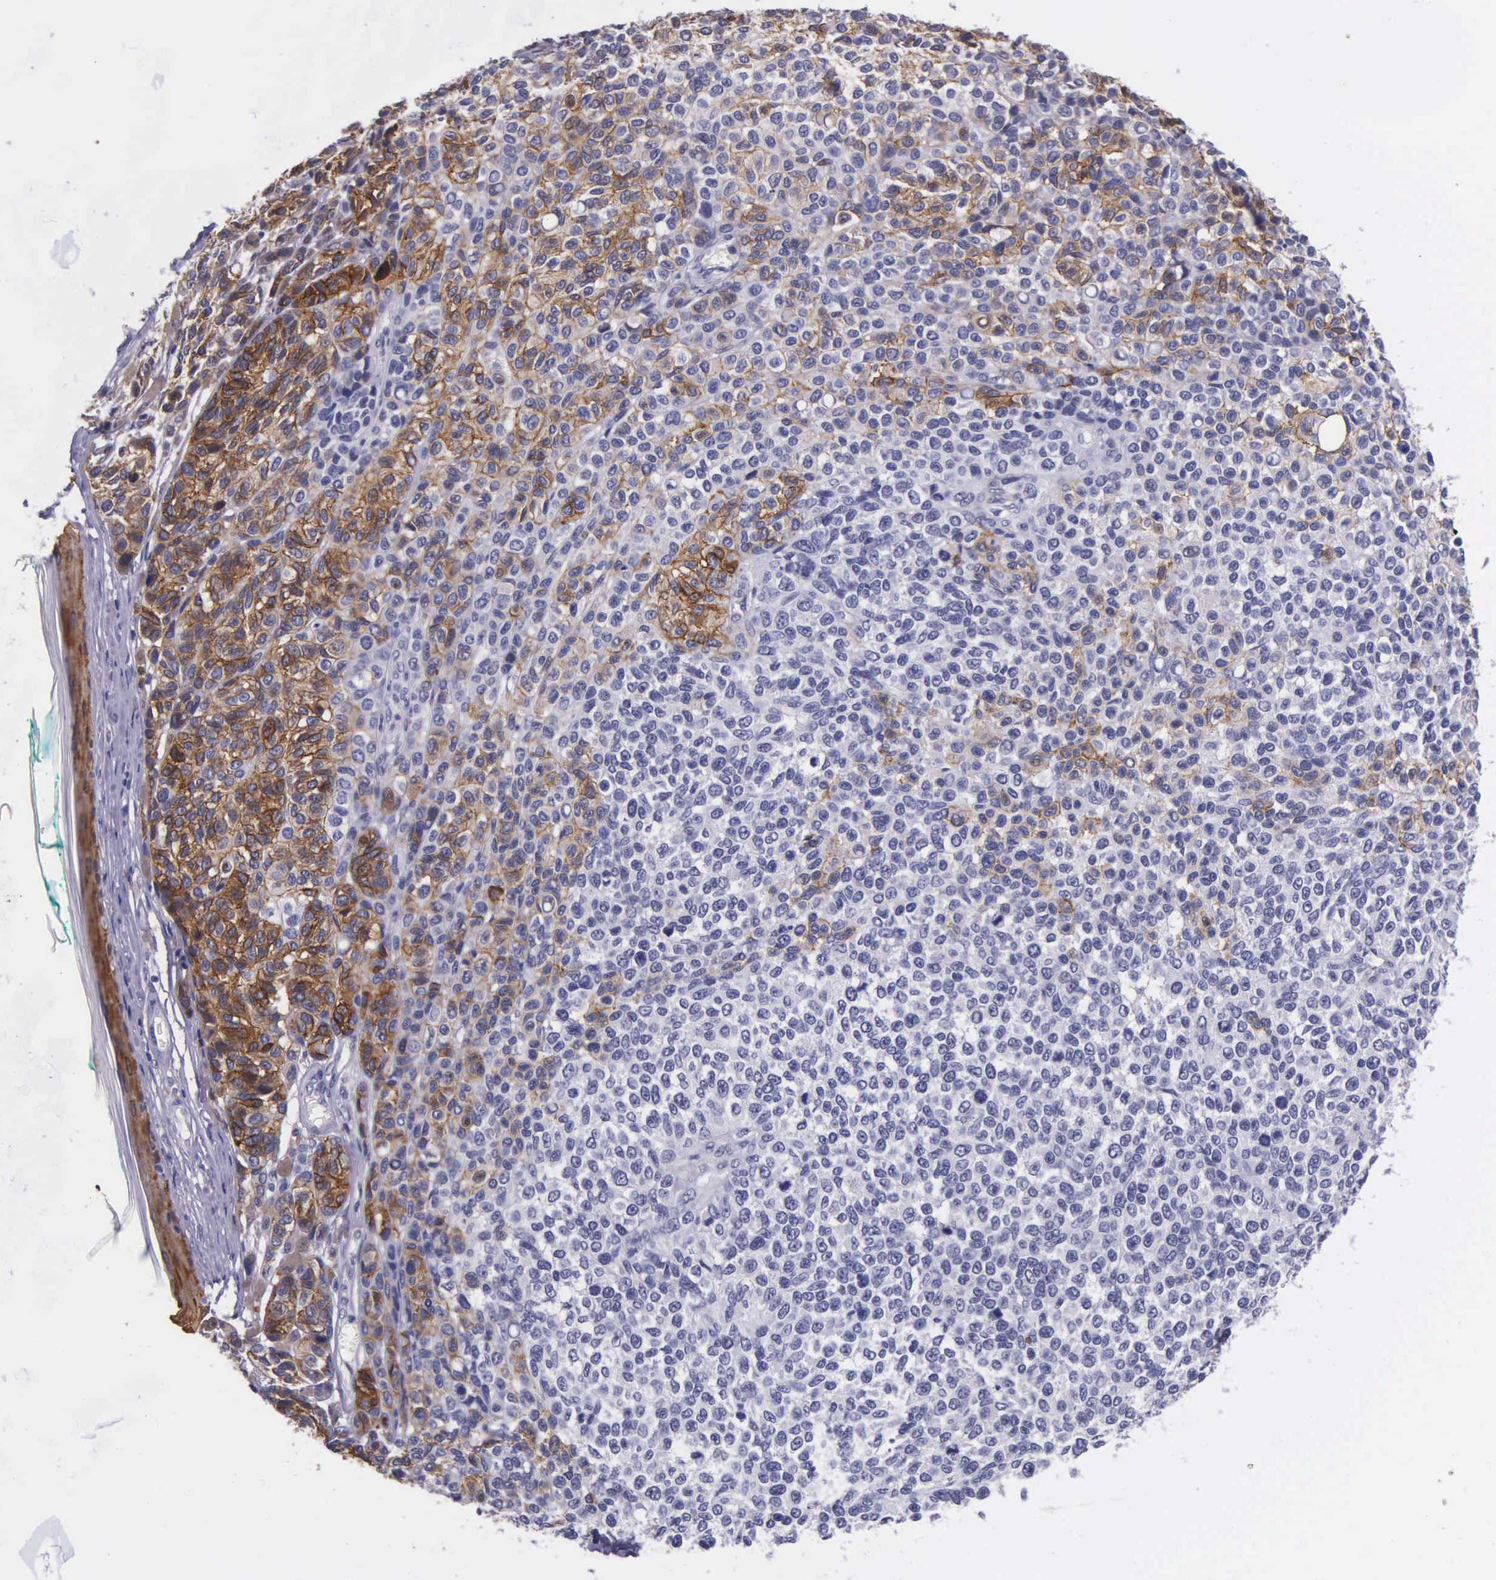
{"staining": {"intensity": "weak", "quantity": "<25%", "location": "cytoplasmic/membranous"}, "tissue": "melanoma", "cell_type": "Tumor cells", "image_type": "cancer", "snomed": [{"axis": "morphology", "description": "Malignant melanoma, NOS"}, {"axis": "topography", "description": "Skin"}], "caption": "Immunohistochemistry (IHC) micrograph of malignant melanoma stained for a protein (brown), which demonstrates no positivity in tumor cells.", "gene": "AHNAK2", "patient": {"sex": "female", "age": 85}}